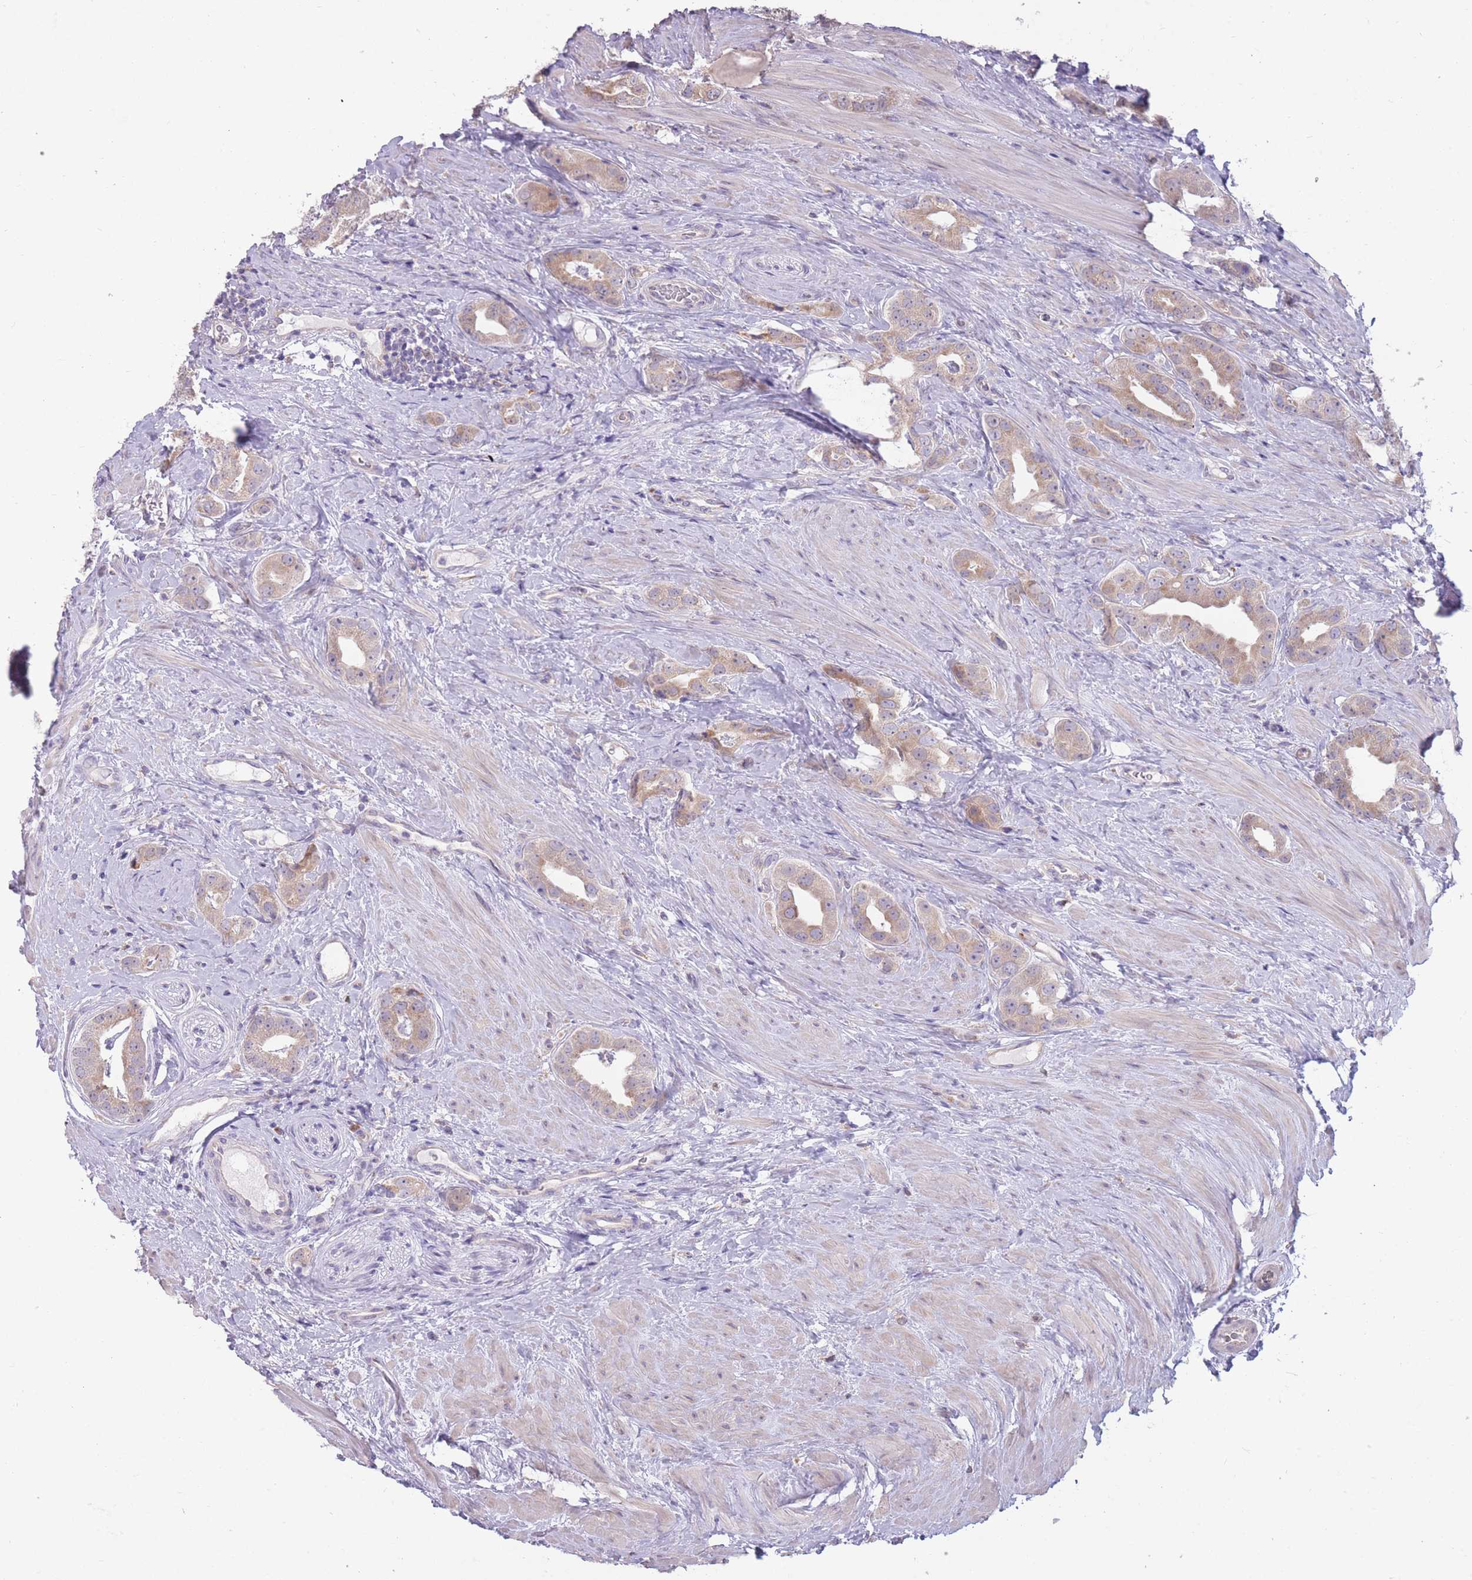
{"staining": {"intensity": "weak", "quantity": ">75%", "location": "cytoplasmic/membranous"}, "tissue": "prostate cancer", "cell_type": "Tumor cells", "image_type": "cancer", "snomed": [{"axis": "morphology", "description": "Adenocarcinoma, High grade"}, {"axis": "topography", "description": "Prostate"}], "caption": "The histopathology image reveals immunohistochemical staining of prostate adenocarcinoma (high-grade). There is weak cytoplasmic/membranous staining is present in approximately >75% of tumor cells.", "gene": "TRAPPC5", "patient": {"sex": "male", "age": 63}}